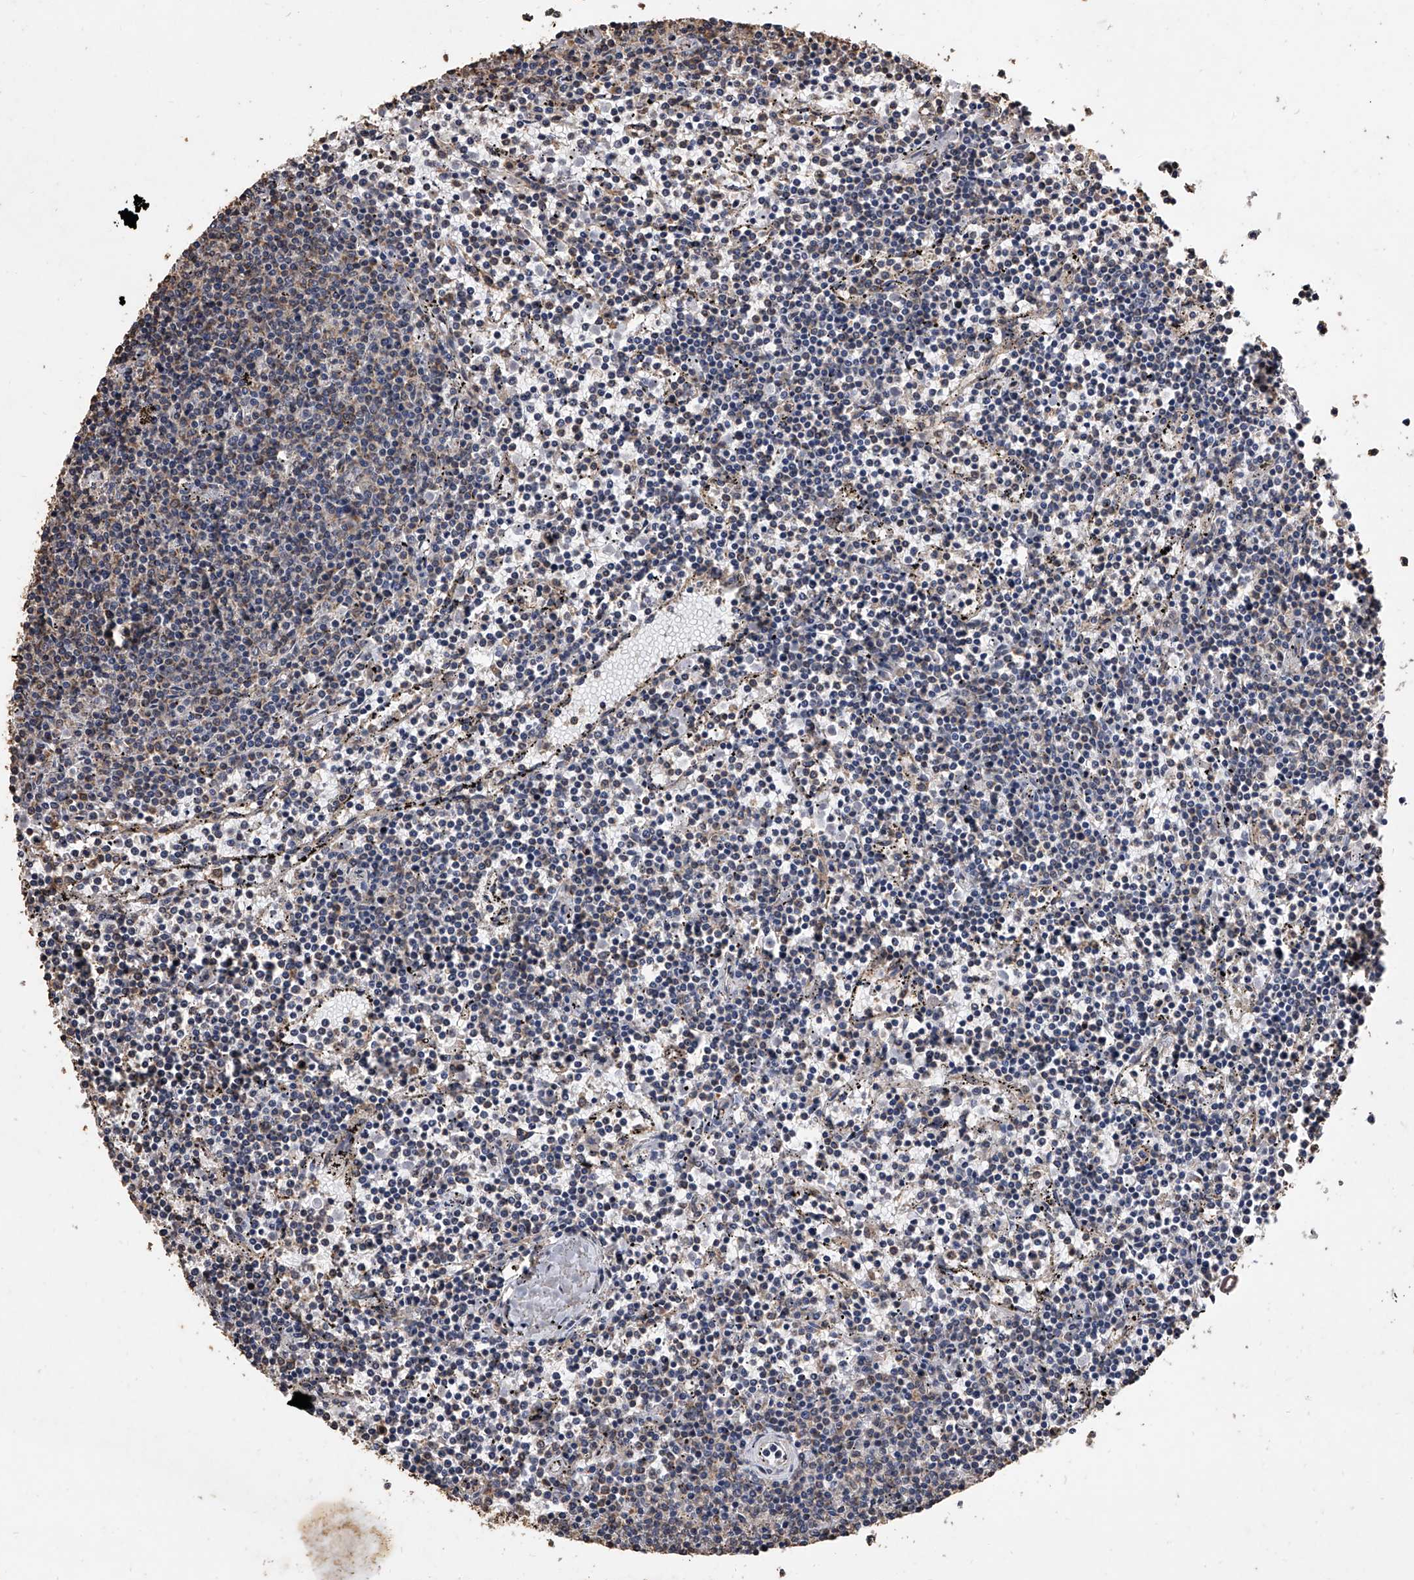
{"staining": {"intensity": "negative", "quantity": "none", "location": "none"}, "tissue": "lymphoma", "cell_type": "Tumor cells", "image_type": "cancer", "snomed": [{"axis": "morphology", "description": "Malignant lymphoma, non-Hodgkin's type, Low grade"}, {"axis": "topography", "description": "Spleen"}], "caption": "Immunohistochemistry photomicrograph of neoplastic tissue: human lymphoma stained with DAB reveals no significant protein expression in tumor cells.", "gene": "MRPL28", "patient": {"sex": "female", "age": 50}}